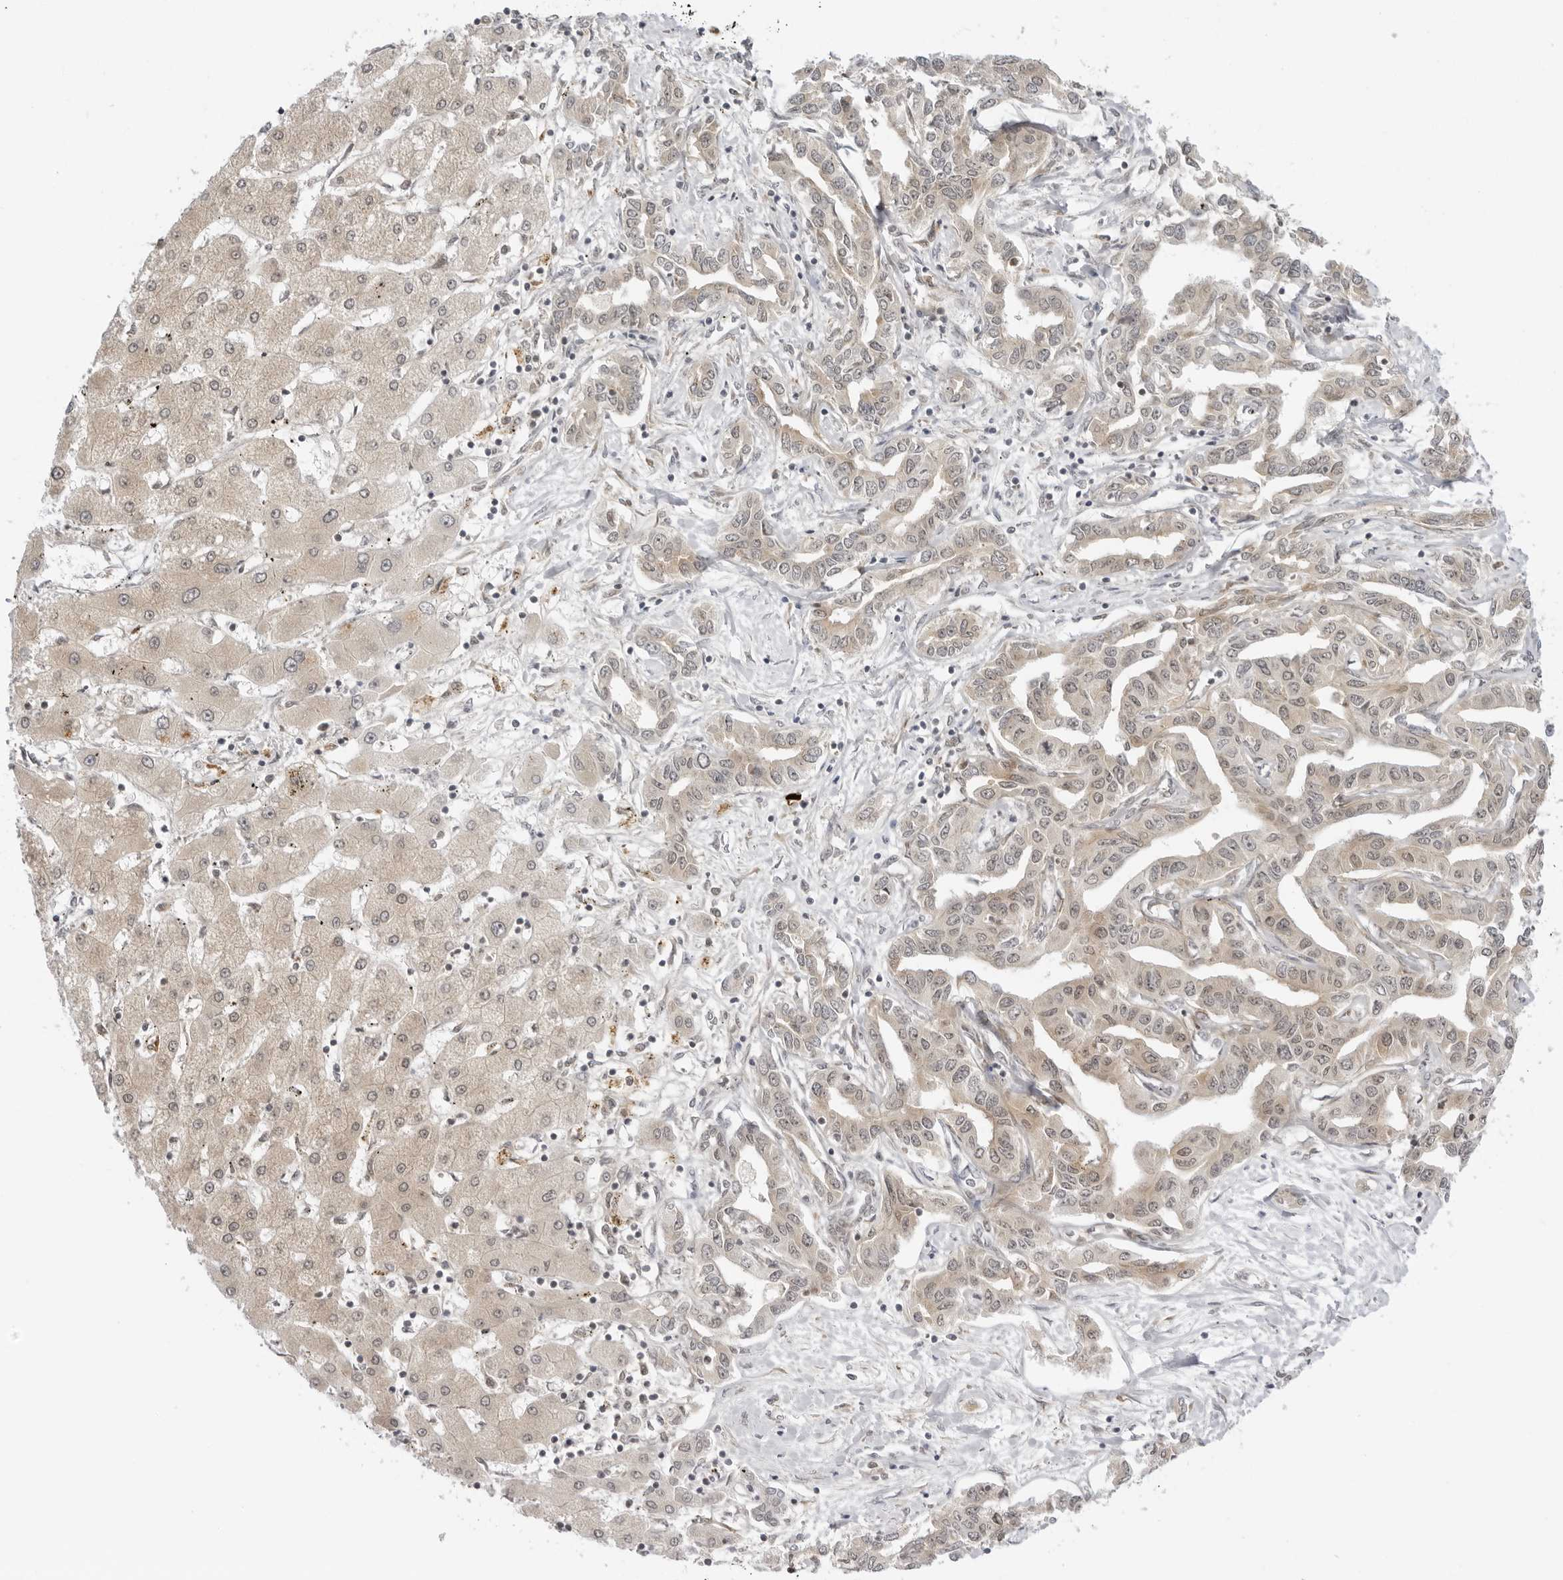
{"staining": {"intensity": "weak", "quantity": "25%-75%", "location": "cytoplasmic/membranous"}, "tissue": "liver cancer", "cell_type": "Tumor cells", "image_type": "cancer", "snomed": [{"axis": "morphology", "description": "Cholangiocarcinoma"}, {"axis": "topography", "description": "Liver"}], "caption": "The histopathology image demonstrates staining of liver cholangiocarcinoma, revealing weak cytoplasmic/membranous protein staining (brown color) within tumor cells.", "gene": "PRRC2C", "patient": {"sex": "male", "age": 59}}